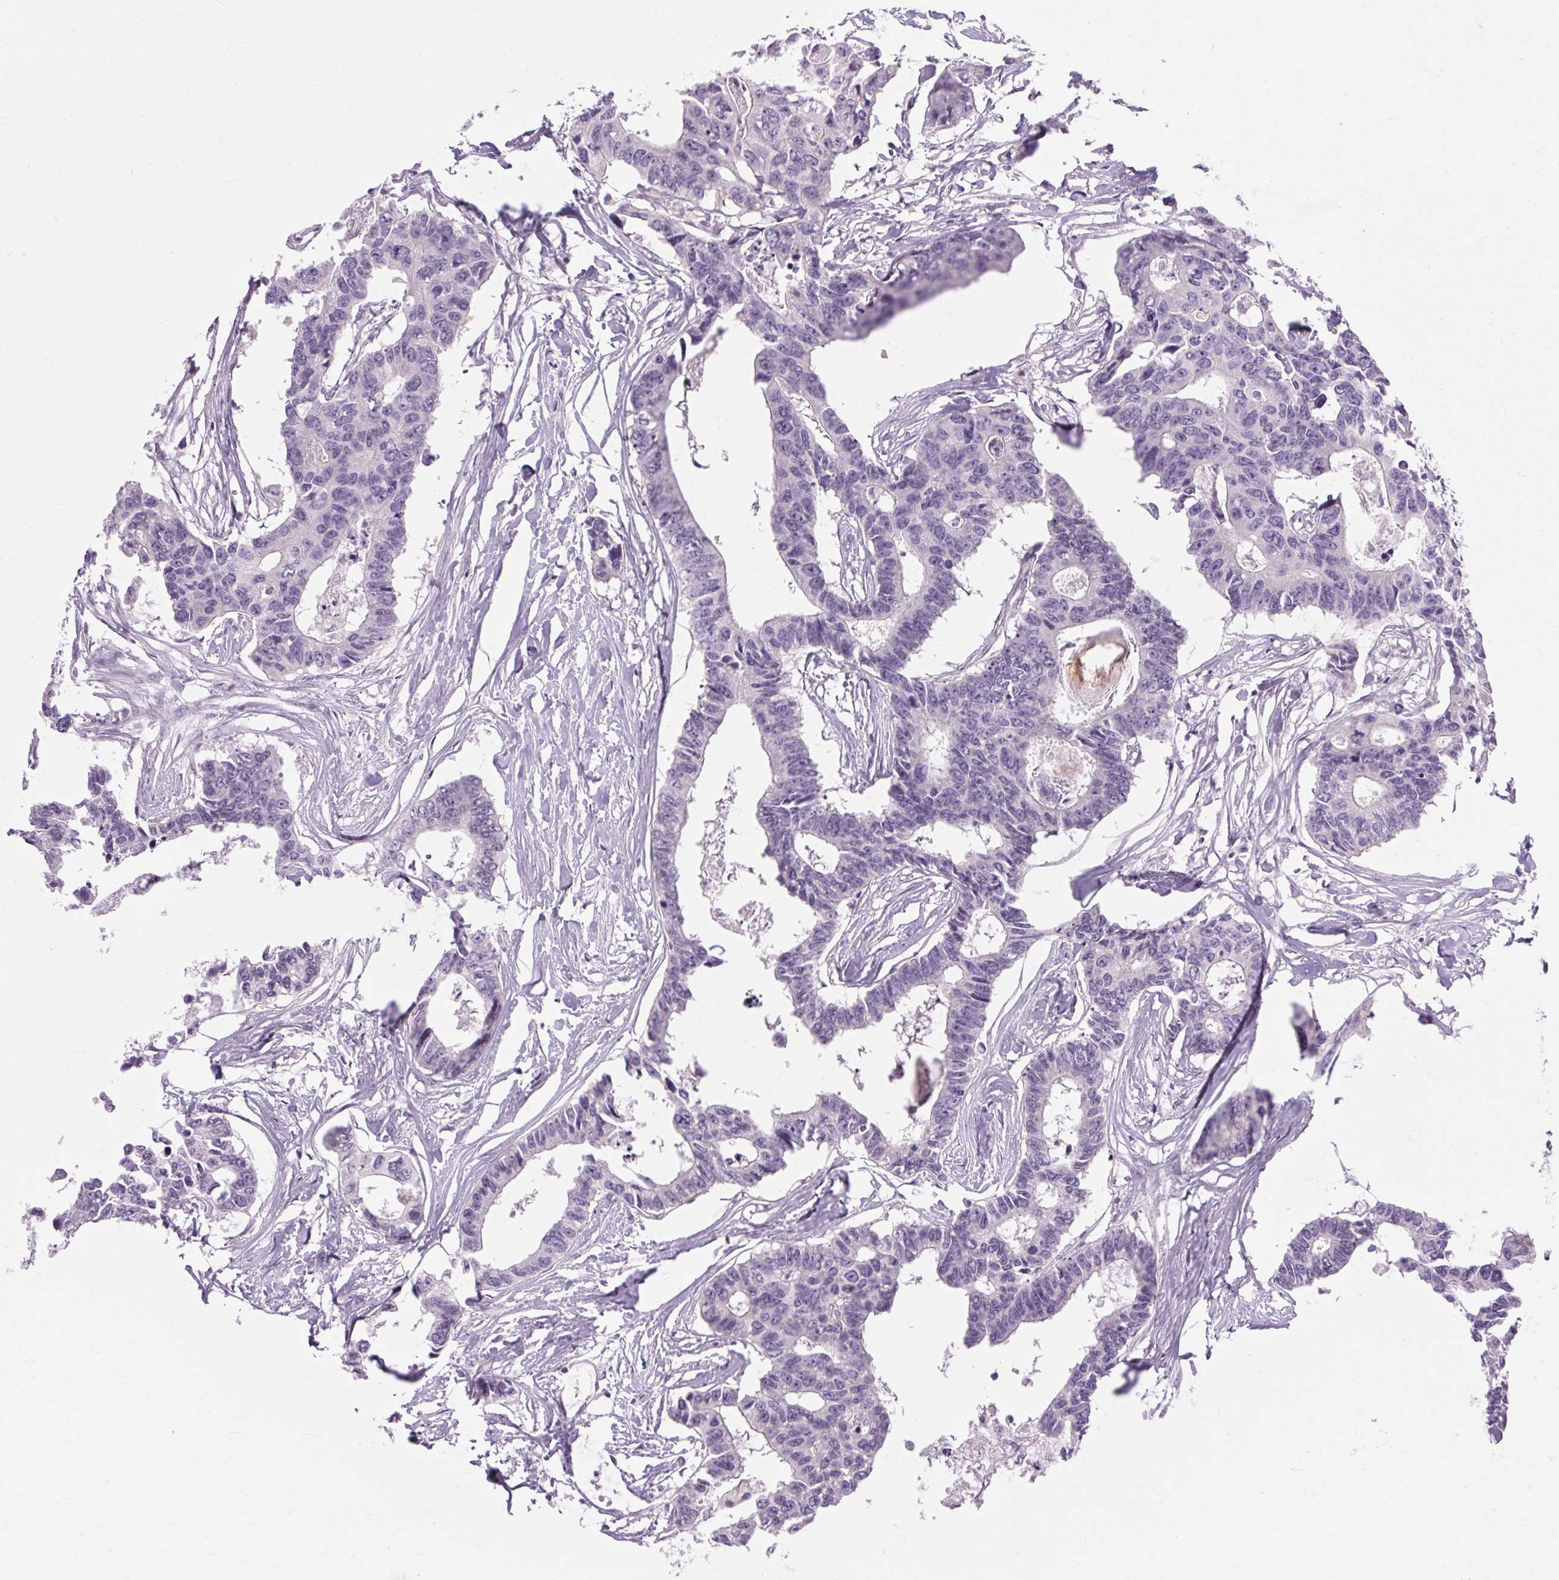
{"staining": {"intensity": "negative", "quantity": "none", "location": "none"}, "tissue": "colorectal cancer", "cell_type": "Tumor cells", "image_type": "cancer", "snomed": [{"axis": "morphology", "description": "Adenocarcinoma, NOS"}, {"axis": "topography", "description": "Rectum"}], "caption": "Immunohistochemistry photomicrograph of neoplastic tissue: human colorectal cancer (adenocarcinoma) stained with DAB exhibits no significant protein expression in tumor cells.", "gene": "TM6SF1", "patient": {"sex": "male", "age": 57}}